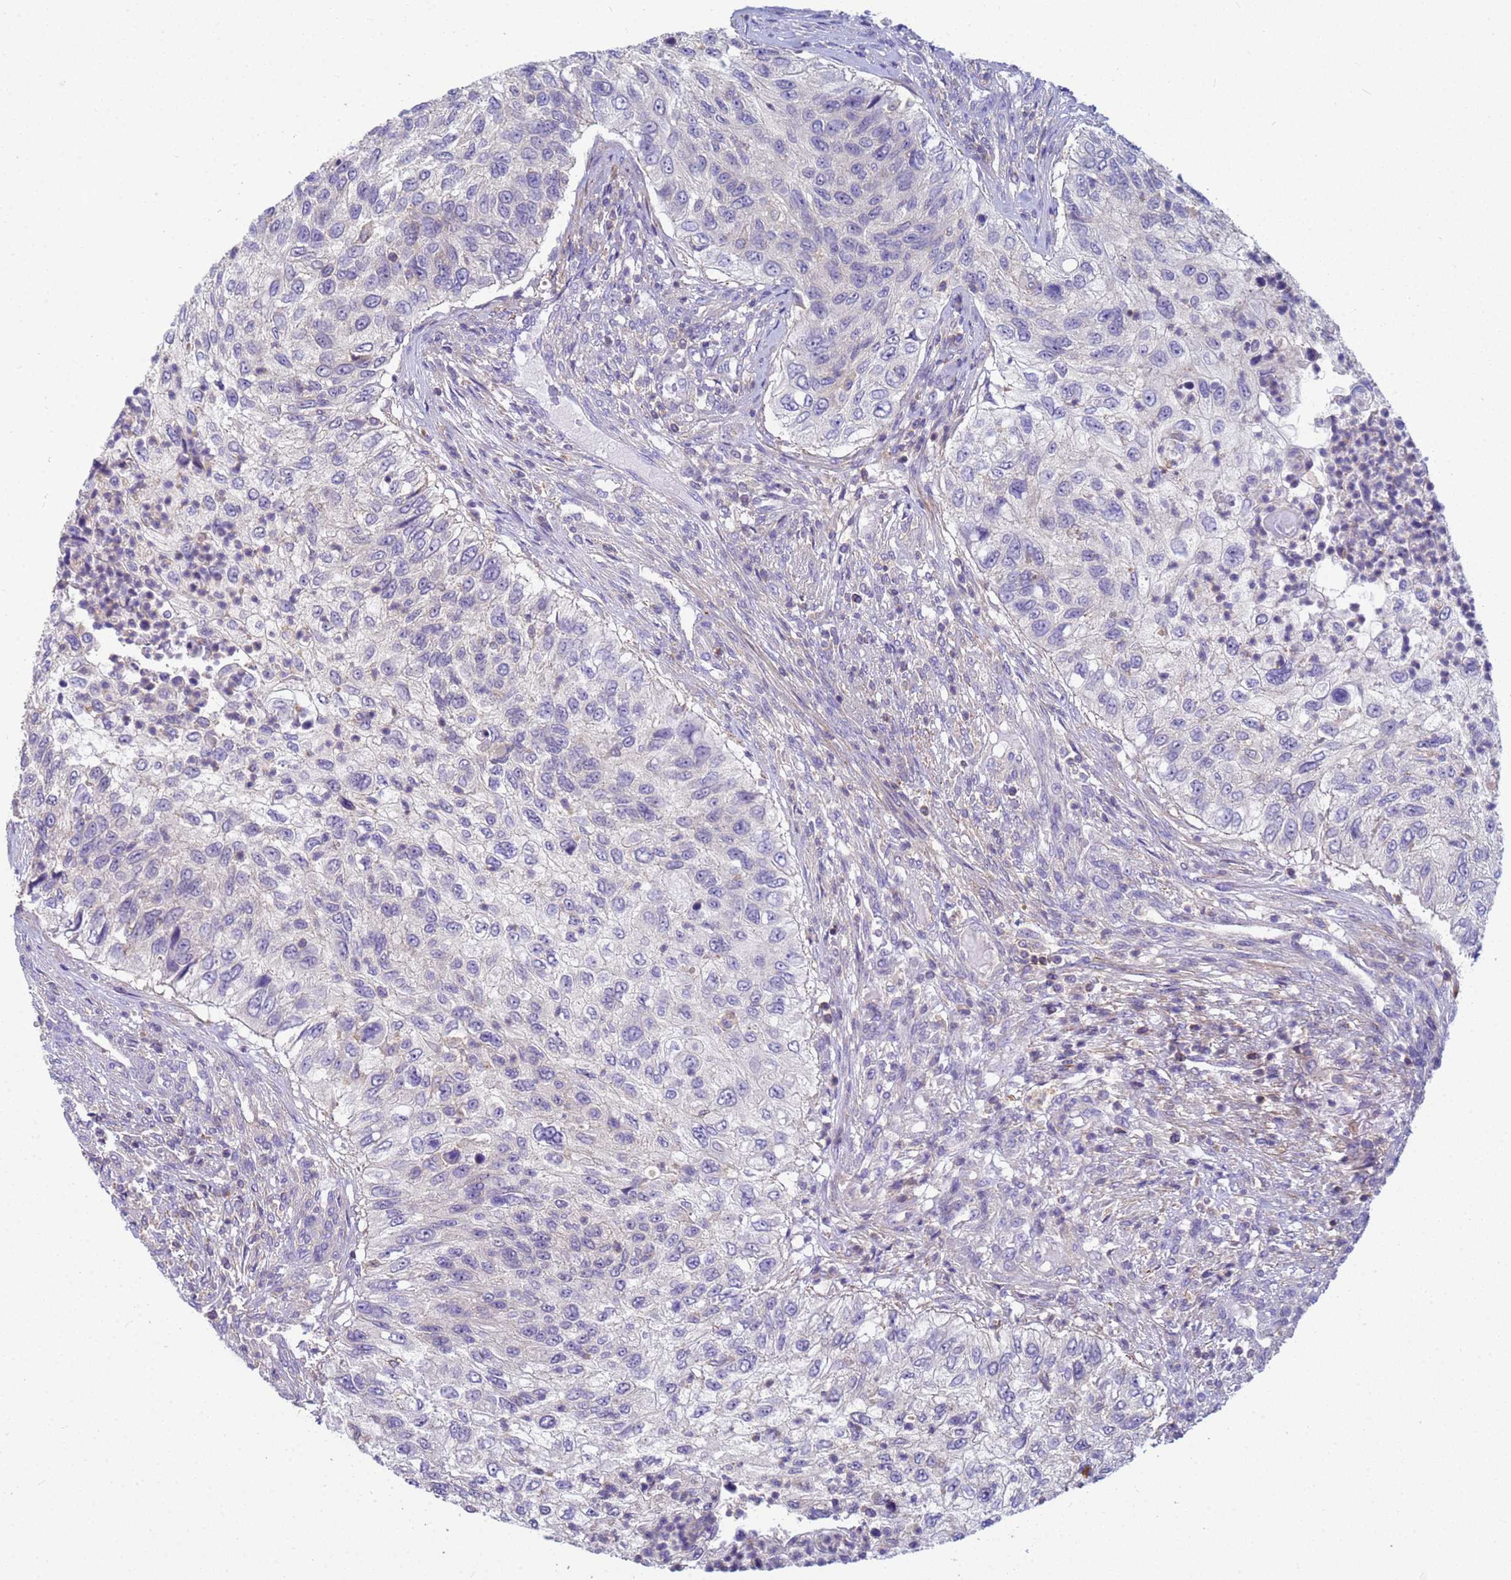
{"staining": {"intensity": "negative", "quantity": "none", "location": "none"}, "tissue": "urothelial cancer", "cell_type": "Tumor cells", "image_type": "cancer", "snomed": [{"axis": "morphology", "description": "Urothelial carcinoma, High grade"}, {"axis": "topography", "description": "Urinary bladder"}], "caption": "The immunohistochemistry (IHC) micrograph has no significant positivity in tumor cells of urothelial carcinoma (high-grade) tissue.", "gene": "KLHL13", "patient": {"sex": "female", "age": 60}}